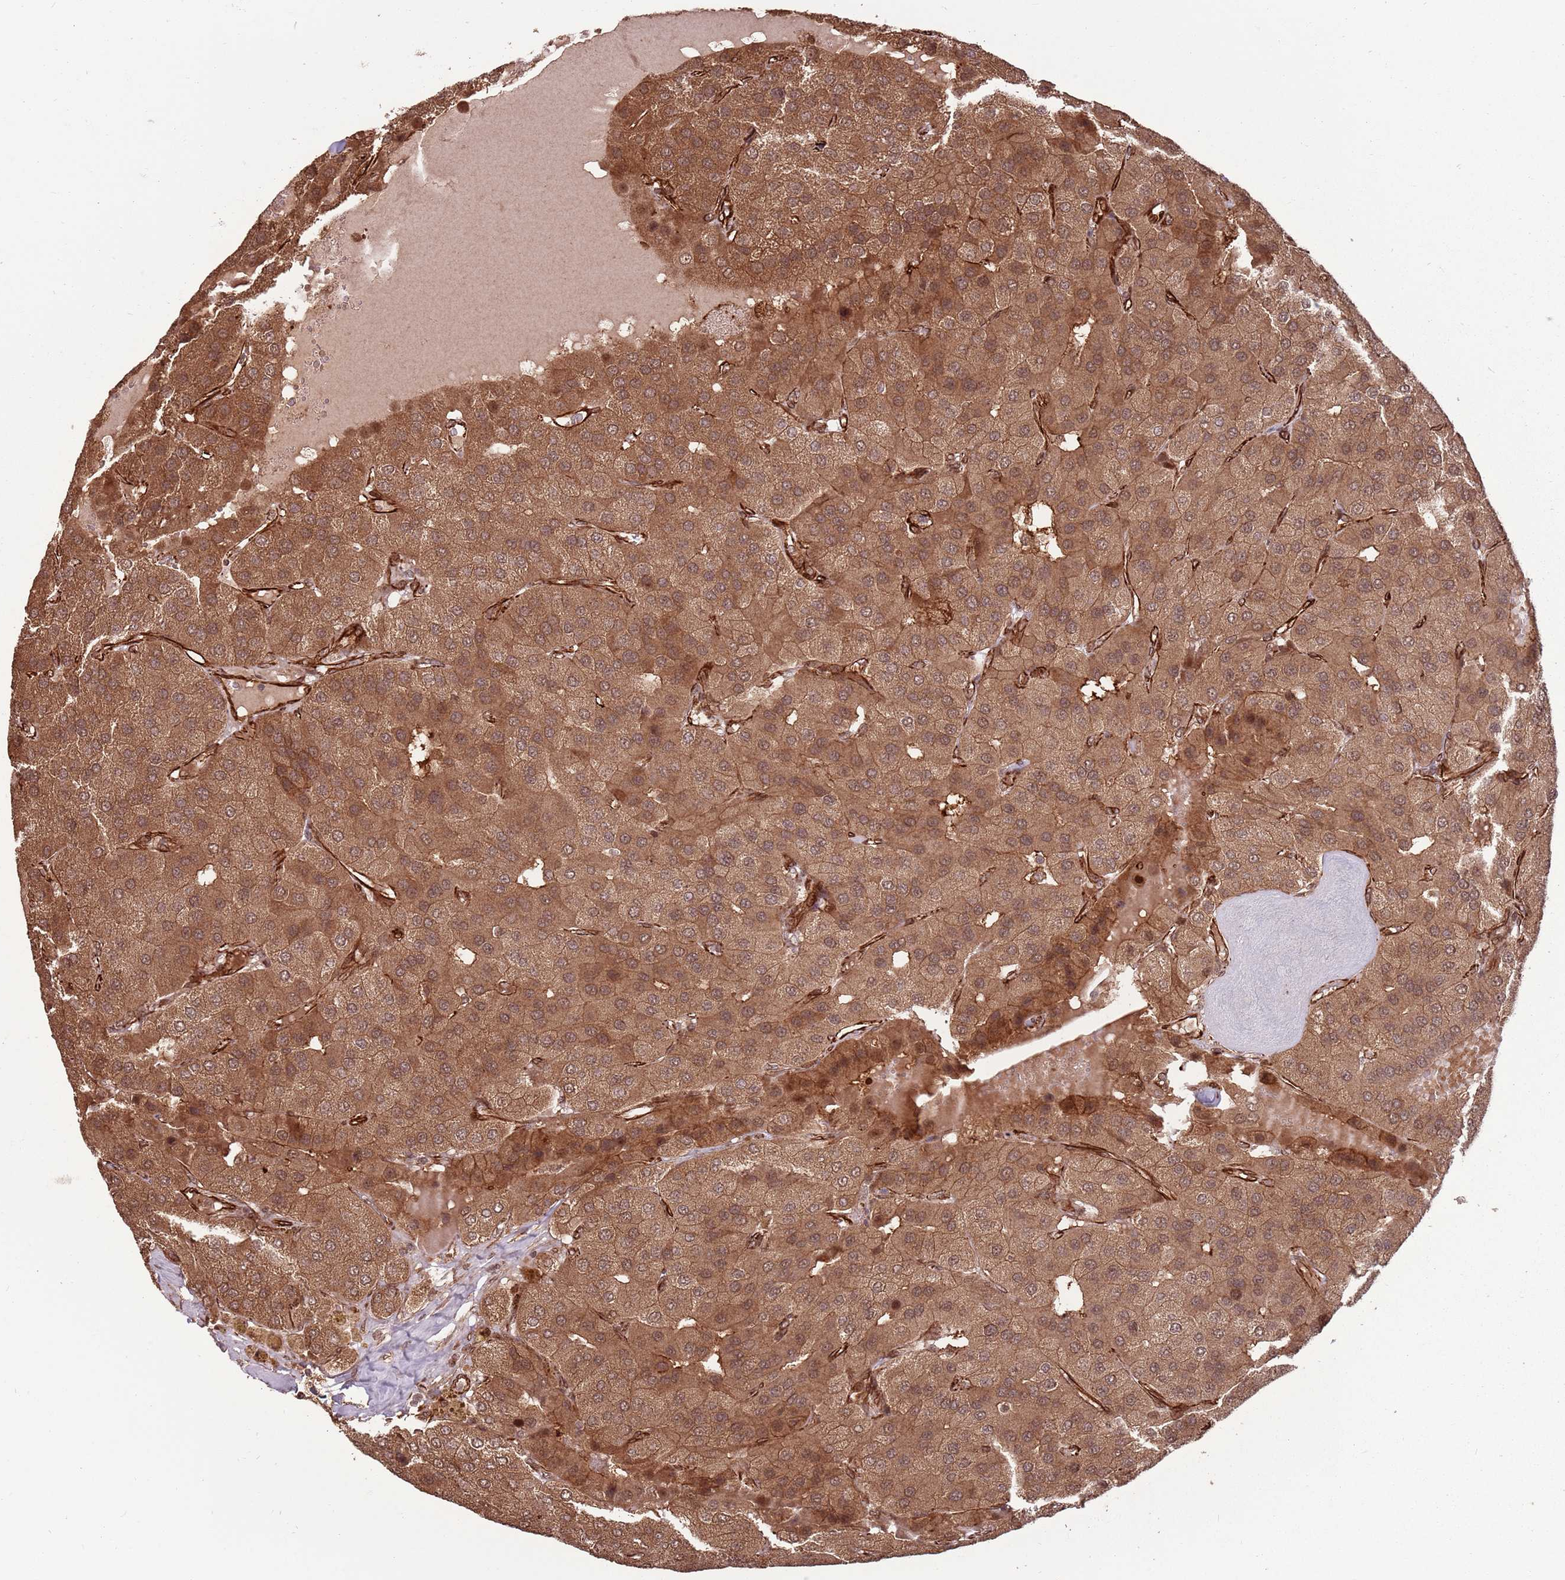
{"staining": {"intensity": "moderate", "quantity": ">75%", "location": "cytoplasmic/membranous,nuclear"}, "tissue": "parathyroid gland", "cell_type": "Glandular cells", "image_type": "normal", "snomed": [{"axis": "morphology", "description": "Normal tissue, NOS"}, {"axis": "morphology", "description": "Adenoma, NOS"}, {"axis": "topography", "description": "Parathyroid gland"}], "caption": "Glandular cells demonstrate medium levels of moderate cytoplasmic/membranous,nuclear positivity in approximately >75% of cells in unremarkable parathyroid gland.", "gene": "ADAMTS3", "patient": {"sex": "female", "age": 86}}